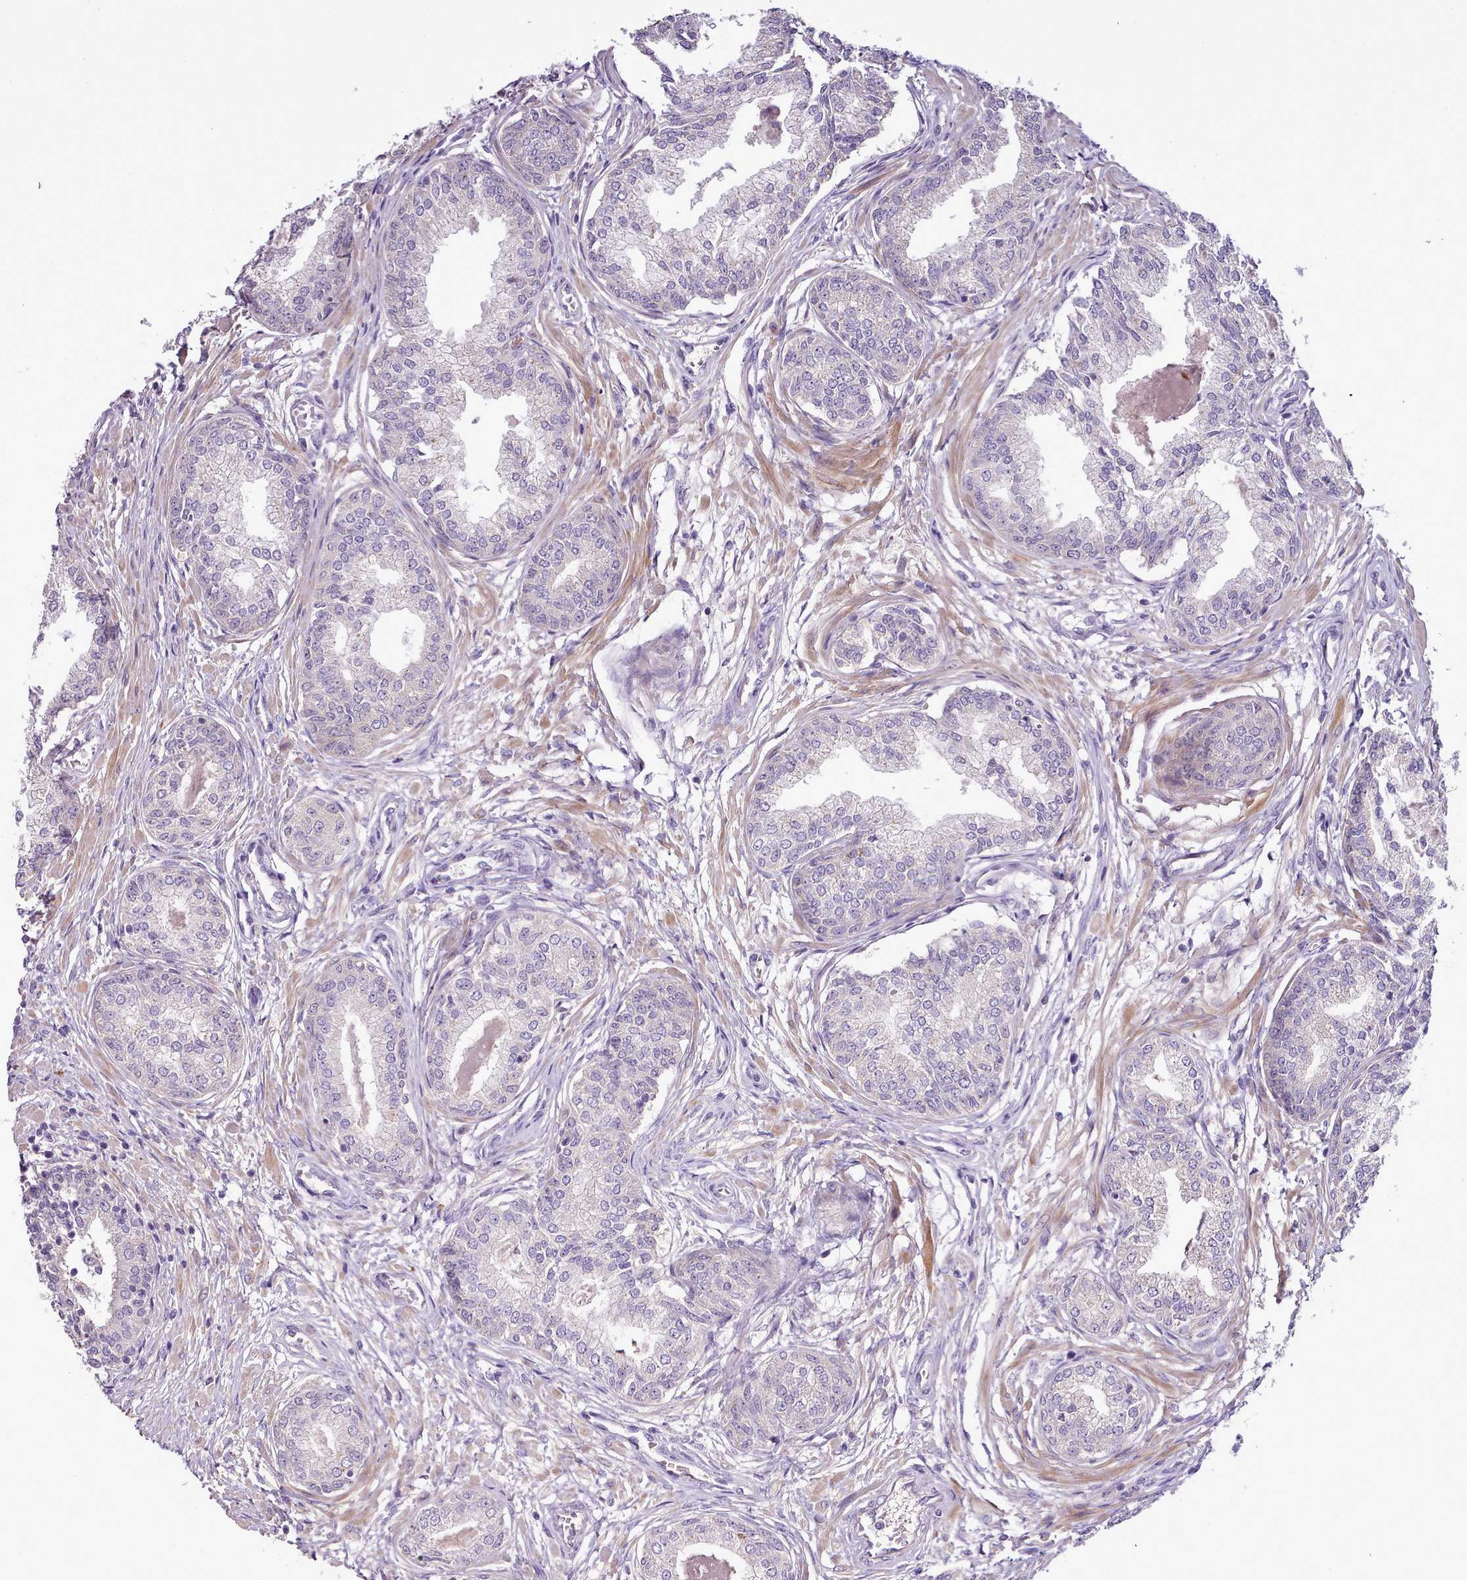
{"staining": {"intensity": "negative", "quantity": "none", "location": "none"}, "tissue": "prostate cancer", "cell_type": "Tumor cells", "image_type": "cancer", "snomed": [{"axis": "morphology", "description": "Adenocarcinoma, High grade"}, {"axis": "topography", "description": "Prostate"}], "caption": "Immunohistochemistry image of neoplastic tissue: prostate cancer (adenocarcinoma (high-grade)) stained with DAB exhibits no significant protein staining in tumor cells.", "gene": "SETX", "patient": {"sex": "male", "age": 67}}